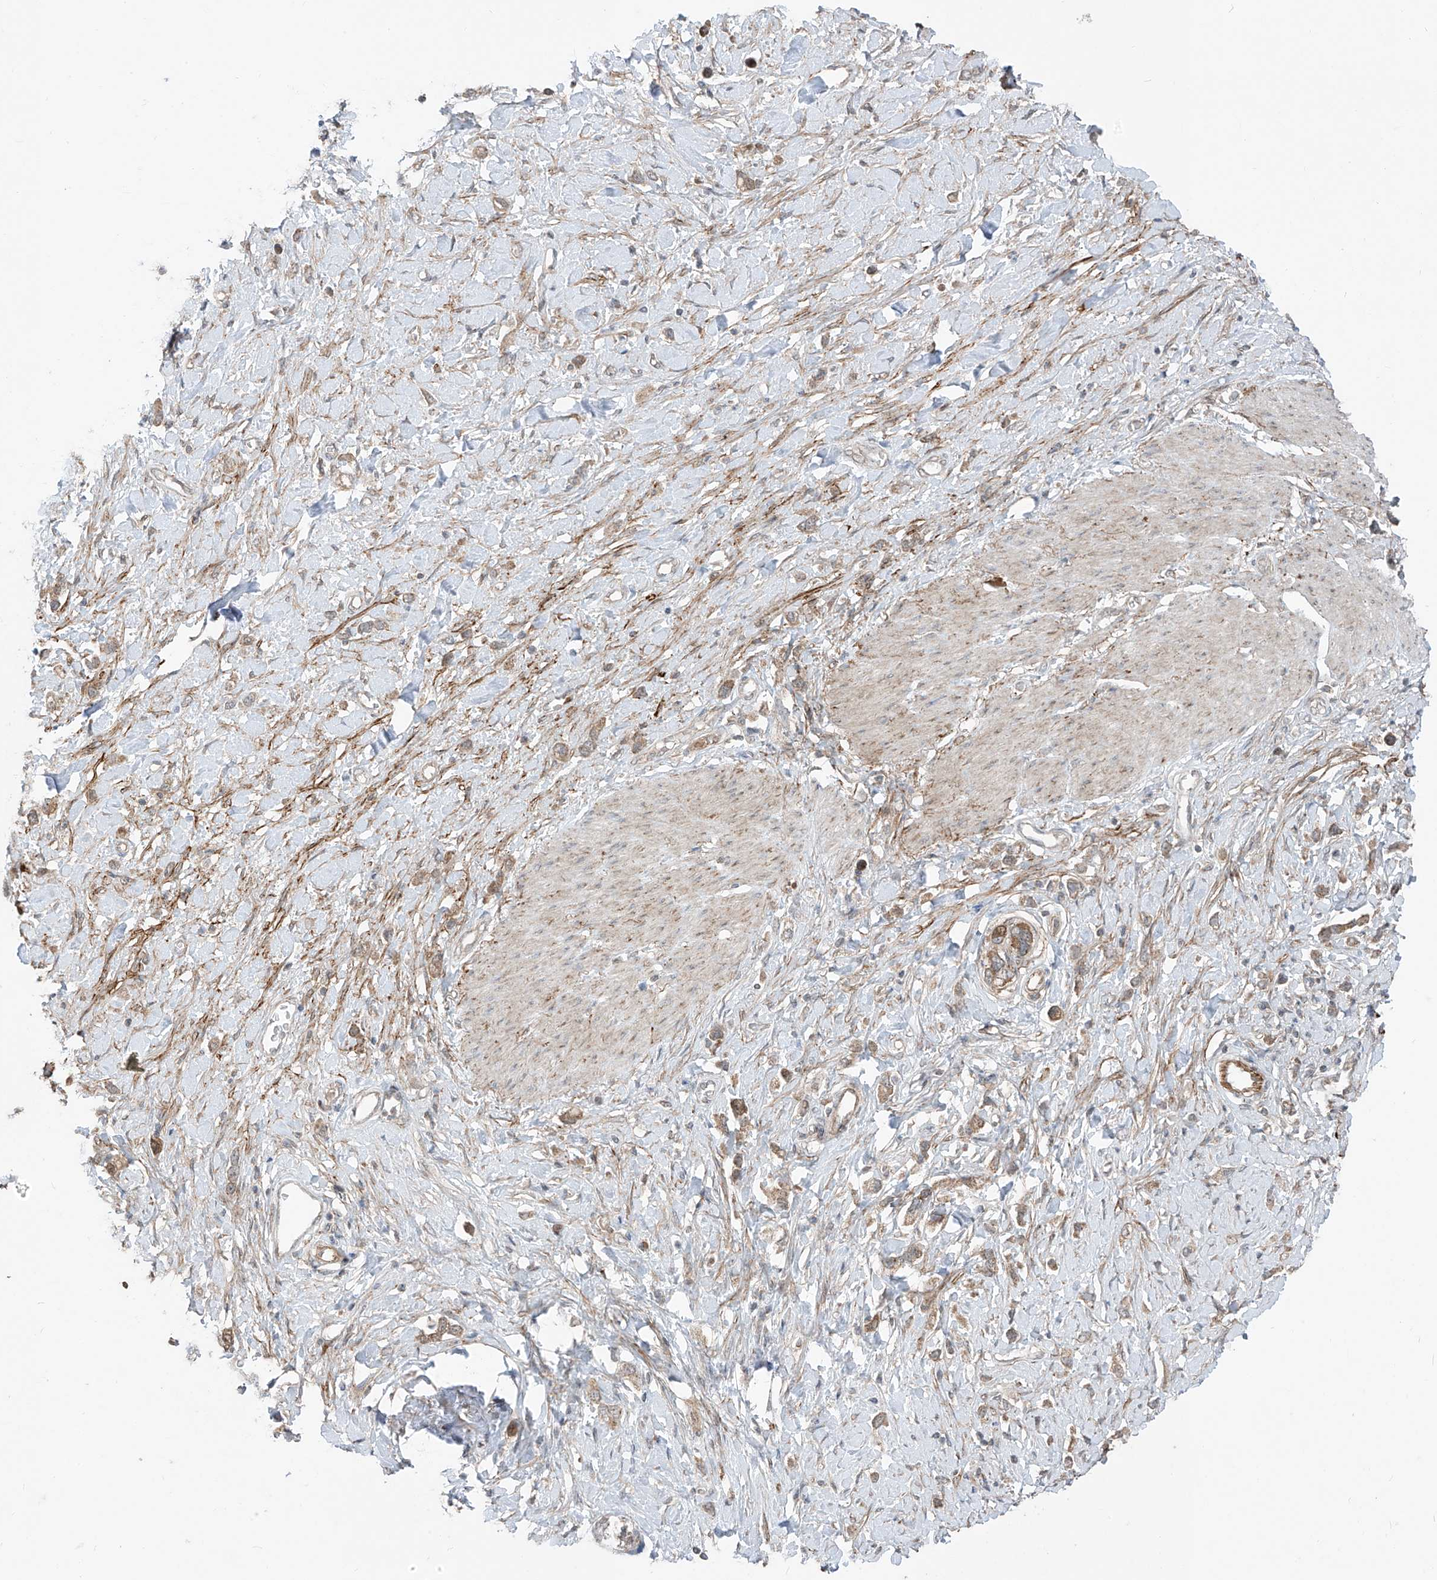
{"staining": {"intensity": "moderate", "quantity": ">75%", "location": "cytoplasmic/membranous"}, "tissue": "stomach cancer", "cell_type": "Tumor cells", "image_type": "cancer", "snomed": [{"axis": "morphology", "description": "Normal tissue, NOS"}, {"axis": "morphology", "description": "Adenocarcinoma, NOS"}, {"axis": "topography", "description": "Stomach, upper"}, {"axis": "topography", "description": "Stomach"}], "caption": "High-power microscopy captured an IHC photomicrograph of stomach adenocarcinoma, revealing moderate cytoplasmic/membranous expression in about >75% of tumor cells. (DAB (3,3'-diaminobenzidine) = brown stain, brightfield microscopy at high magnification).", "gene": "PDE11A", "patient": {"sex": "female", "age": 65}}